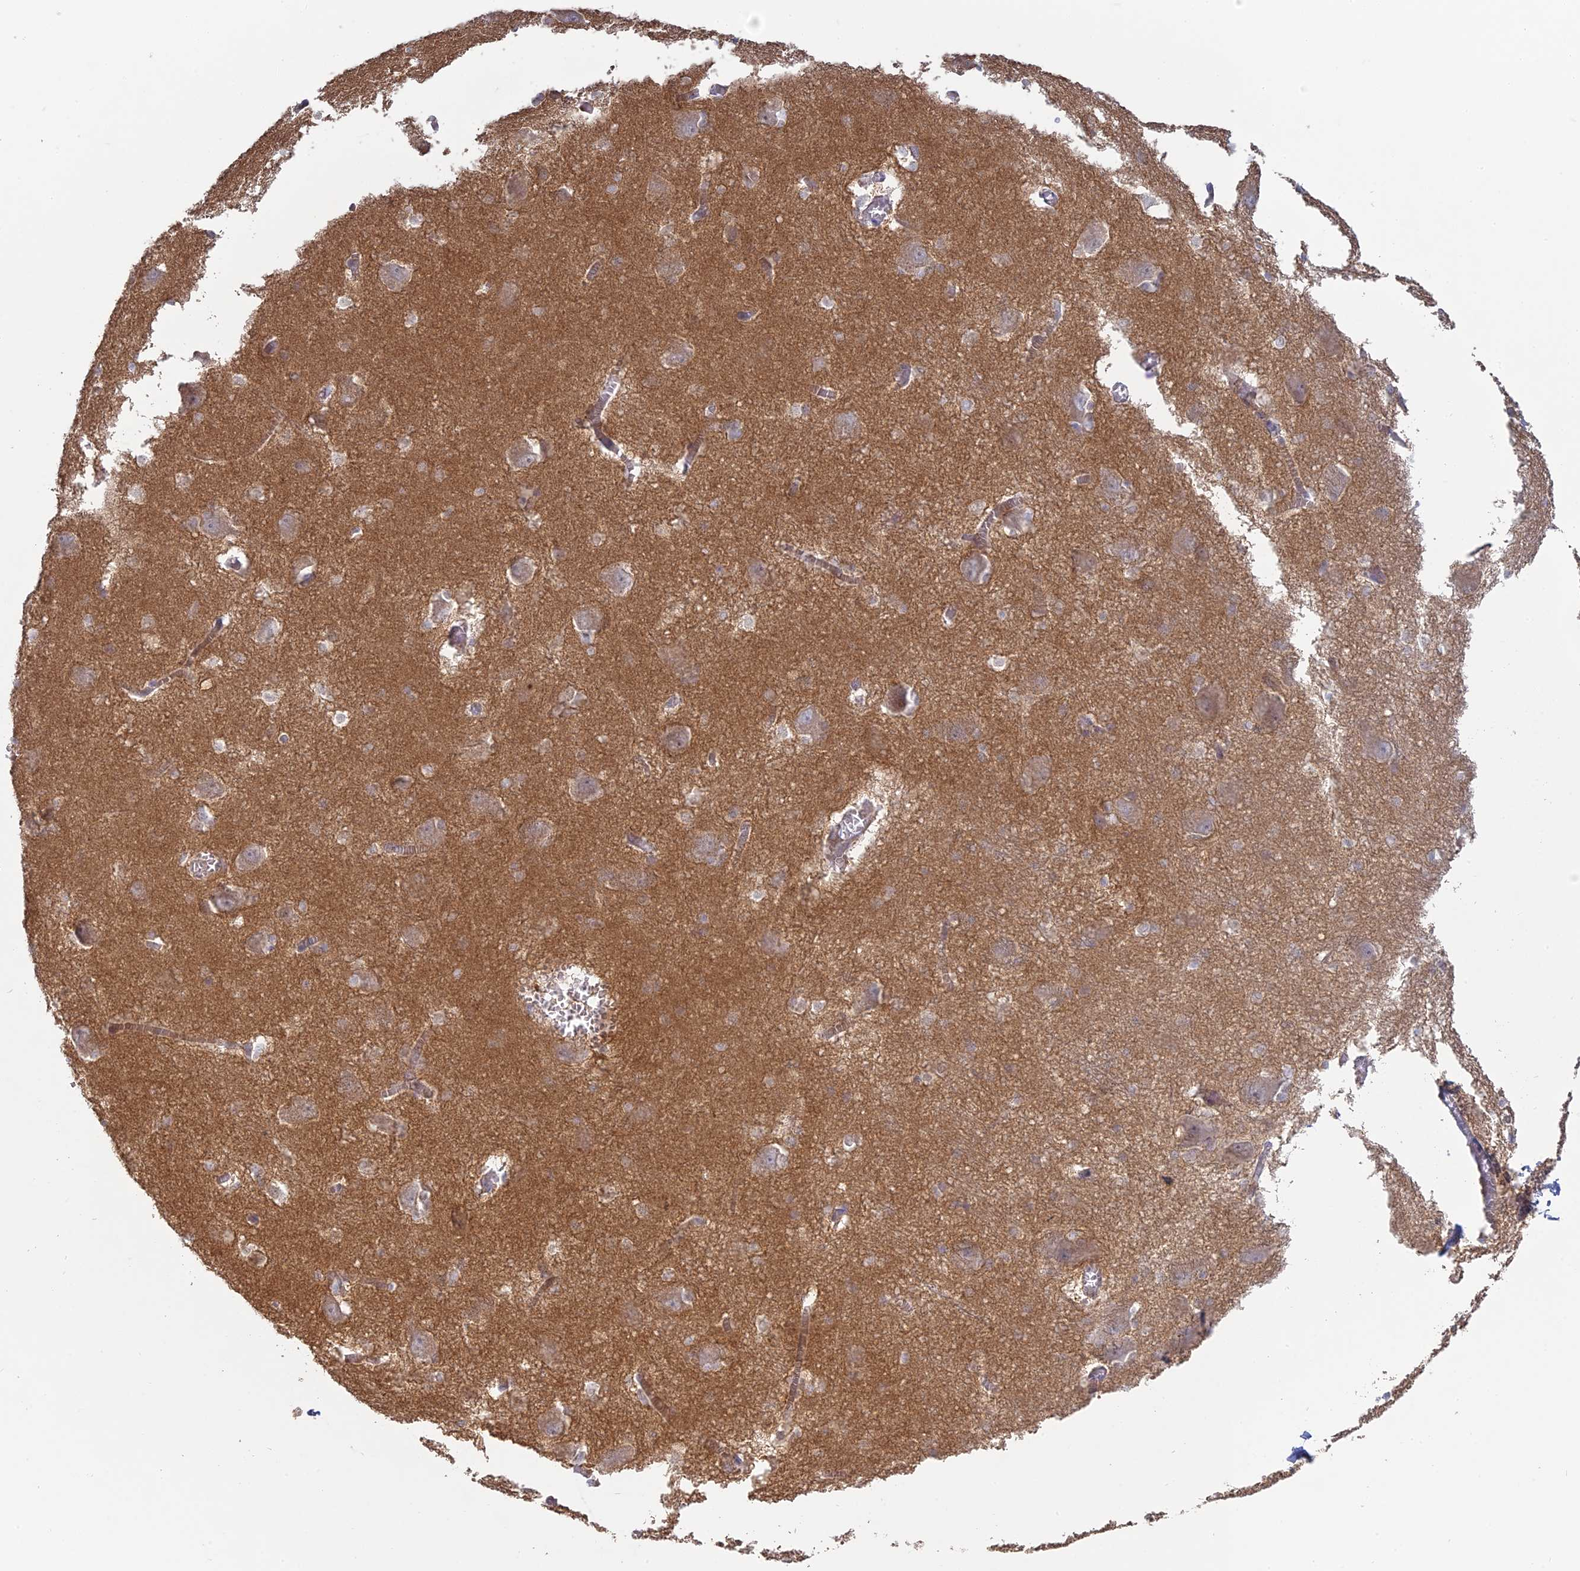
{"staining": {"intensity": "negative", "quantity": "none", "location": "none"}, "tissue": "caudate", "cell_type": "Glial cells", "image_type": "normal", "snomed": [{"axis": "morphology", "description": "Normal tissue, NOS"}, {"axis": "topography", "description": "Lateral ventricle wall"}], "caption": "Caudate was stained to show a protein in brown. There is no significant positivity in glial cells. Brightfield microscopy of immunohistochemistry stained with DAB (brown) and hematoxylin (blue), captured at high magnification.", "gene": "SFT2D2", "patient": {"sex": "male", "age": 37}}